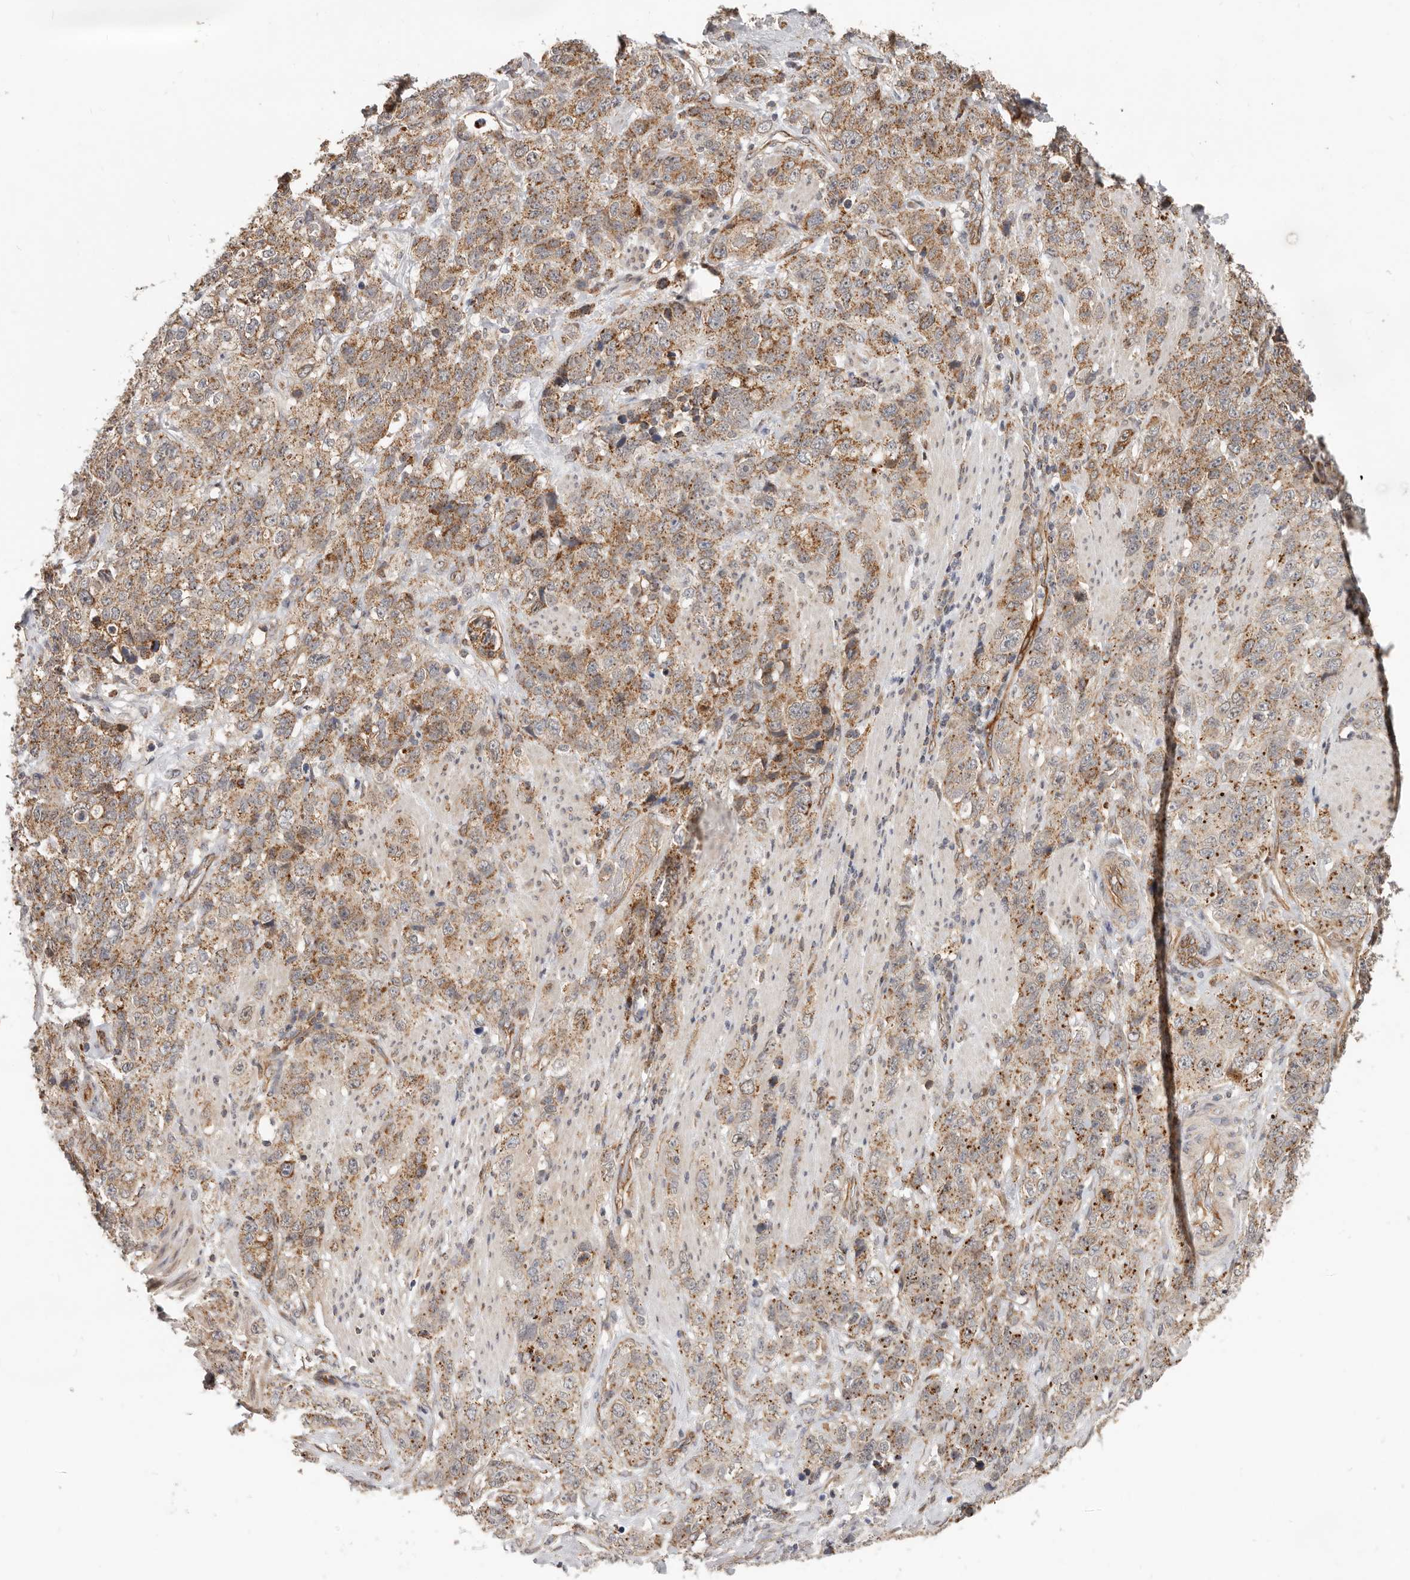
{"staining": {"intensity": "moderate", "quantity": ">75%", "location": "cytoplasmic/membranous"}, "tissue": "stomach cancer", "cell_type": "Tumor cells", "image_type": "cancer", "snomed": [{"axis": "morphology", "description": "Adenocarcinoma, NOS"}, {"axis": "topography", "description": "Stomach"}], "caption": "An IHC image of tumor tissue is shown. Protein staining in brown labels moderate cytoplasmic/membranous positivity in stomach cancer within tumor cells.", "gene": "USP49", "patient": {"sex": "male", "age": 48}}